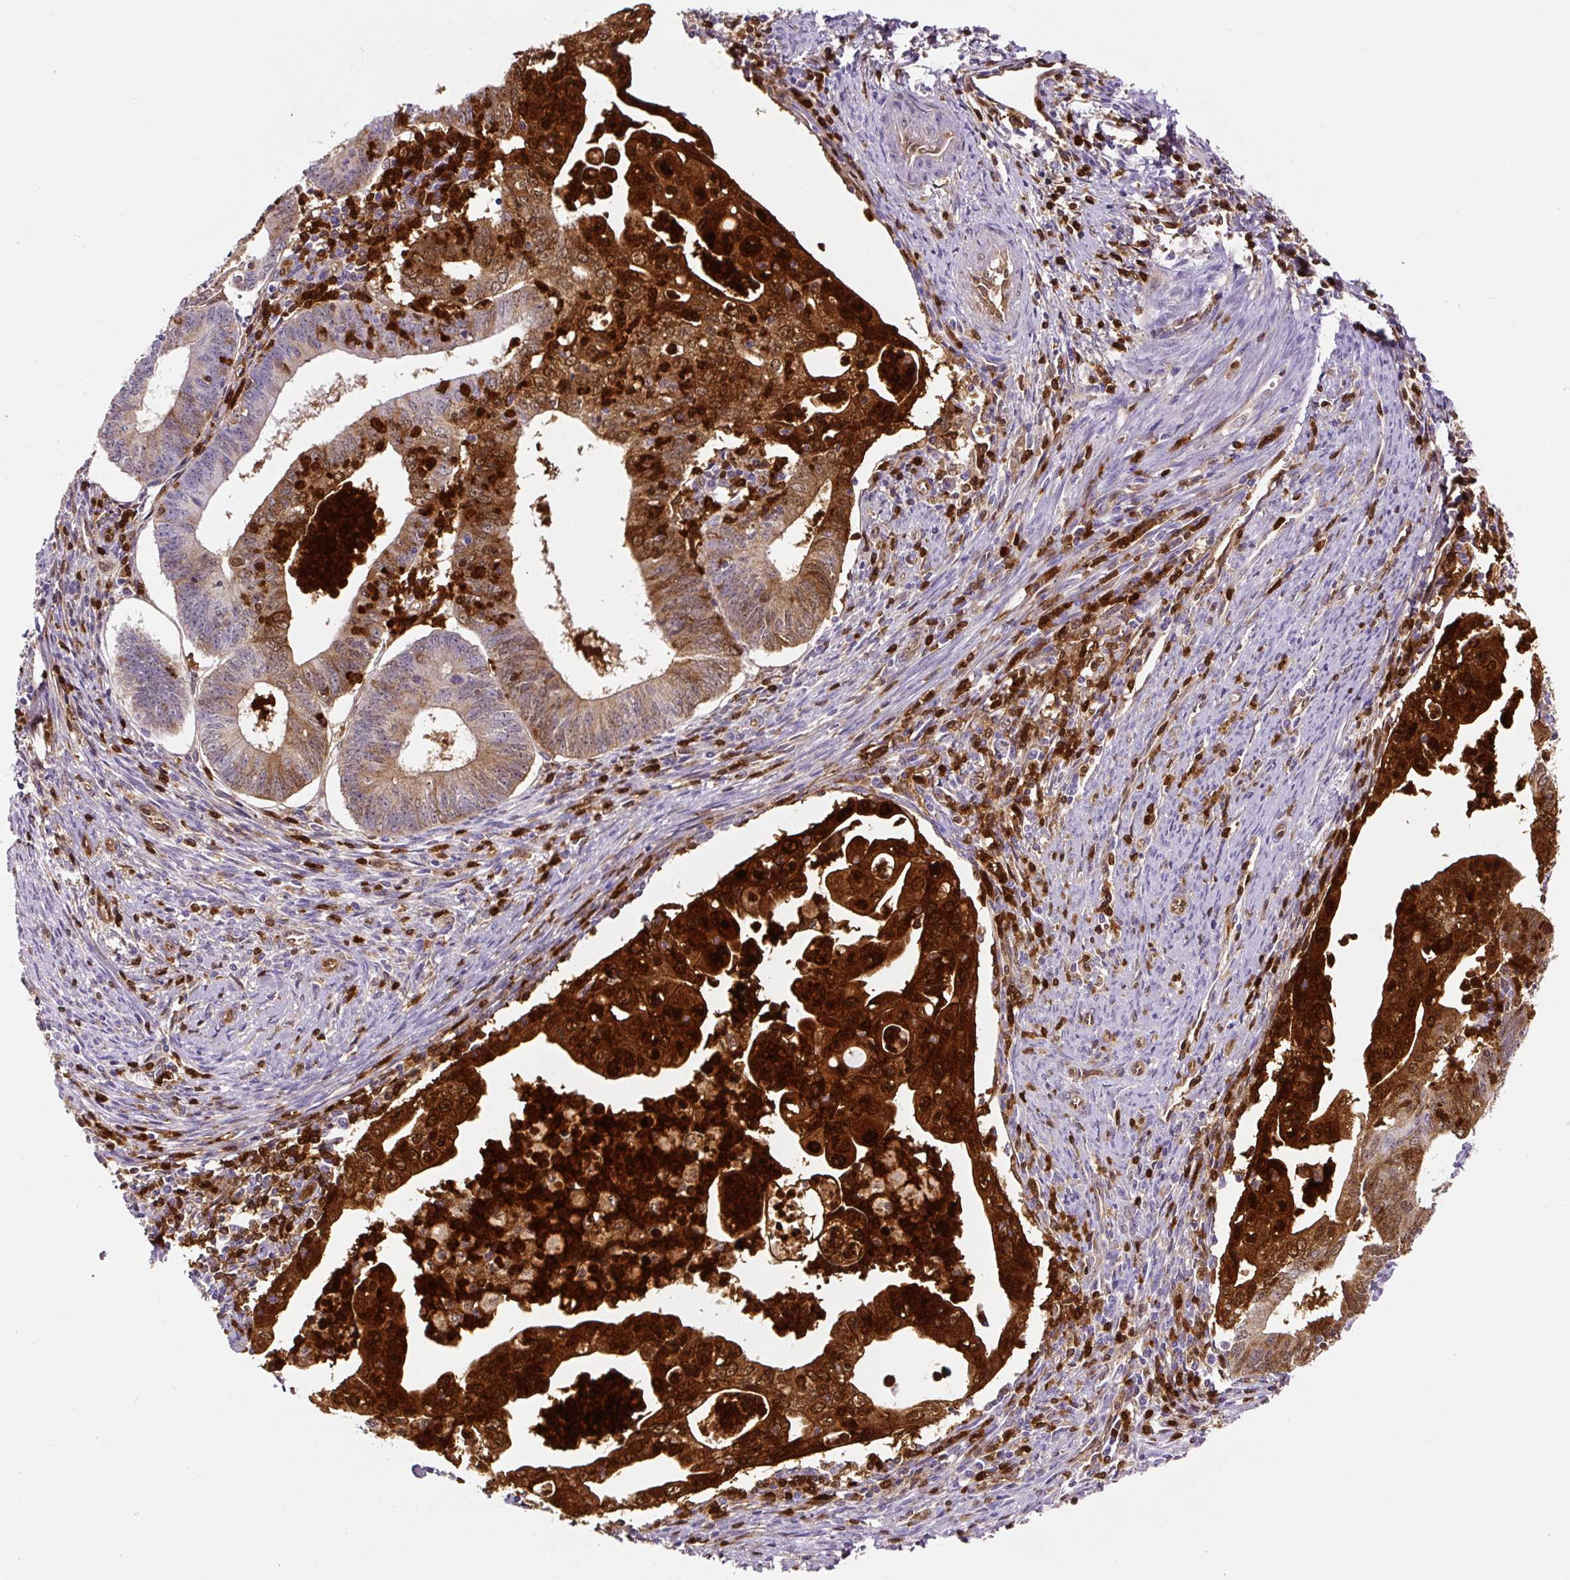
{"staining": {"intensity": "moderate", "quantity": ">75%", "location": "cytoplasmic/membranous,nuclear"}, "tissue": "endometrial cancer", "cell_type": "Tumor cells", "image_type": "cancer", "snomed": [{"axis": "morphology", "description": "Adenocarcinoma, NOS"}, {"axis": "topography", "description": "Endometrium"}], "caption": "A histopathology image showing moderate cytoplasmic/membranous and nuclear expression in about >75% of tumor cells in endometrial cancer, as visualized by brown immunohistochemical staining.", "gene": "ANXA1", "patient": {"sex": "female", "age": 60}}